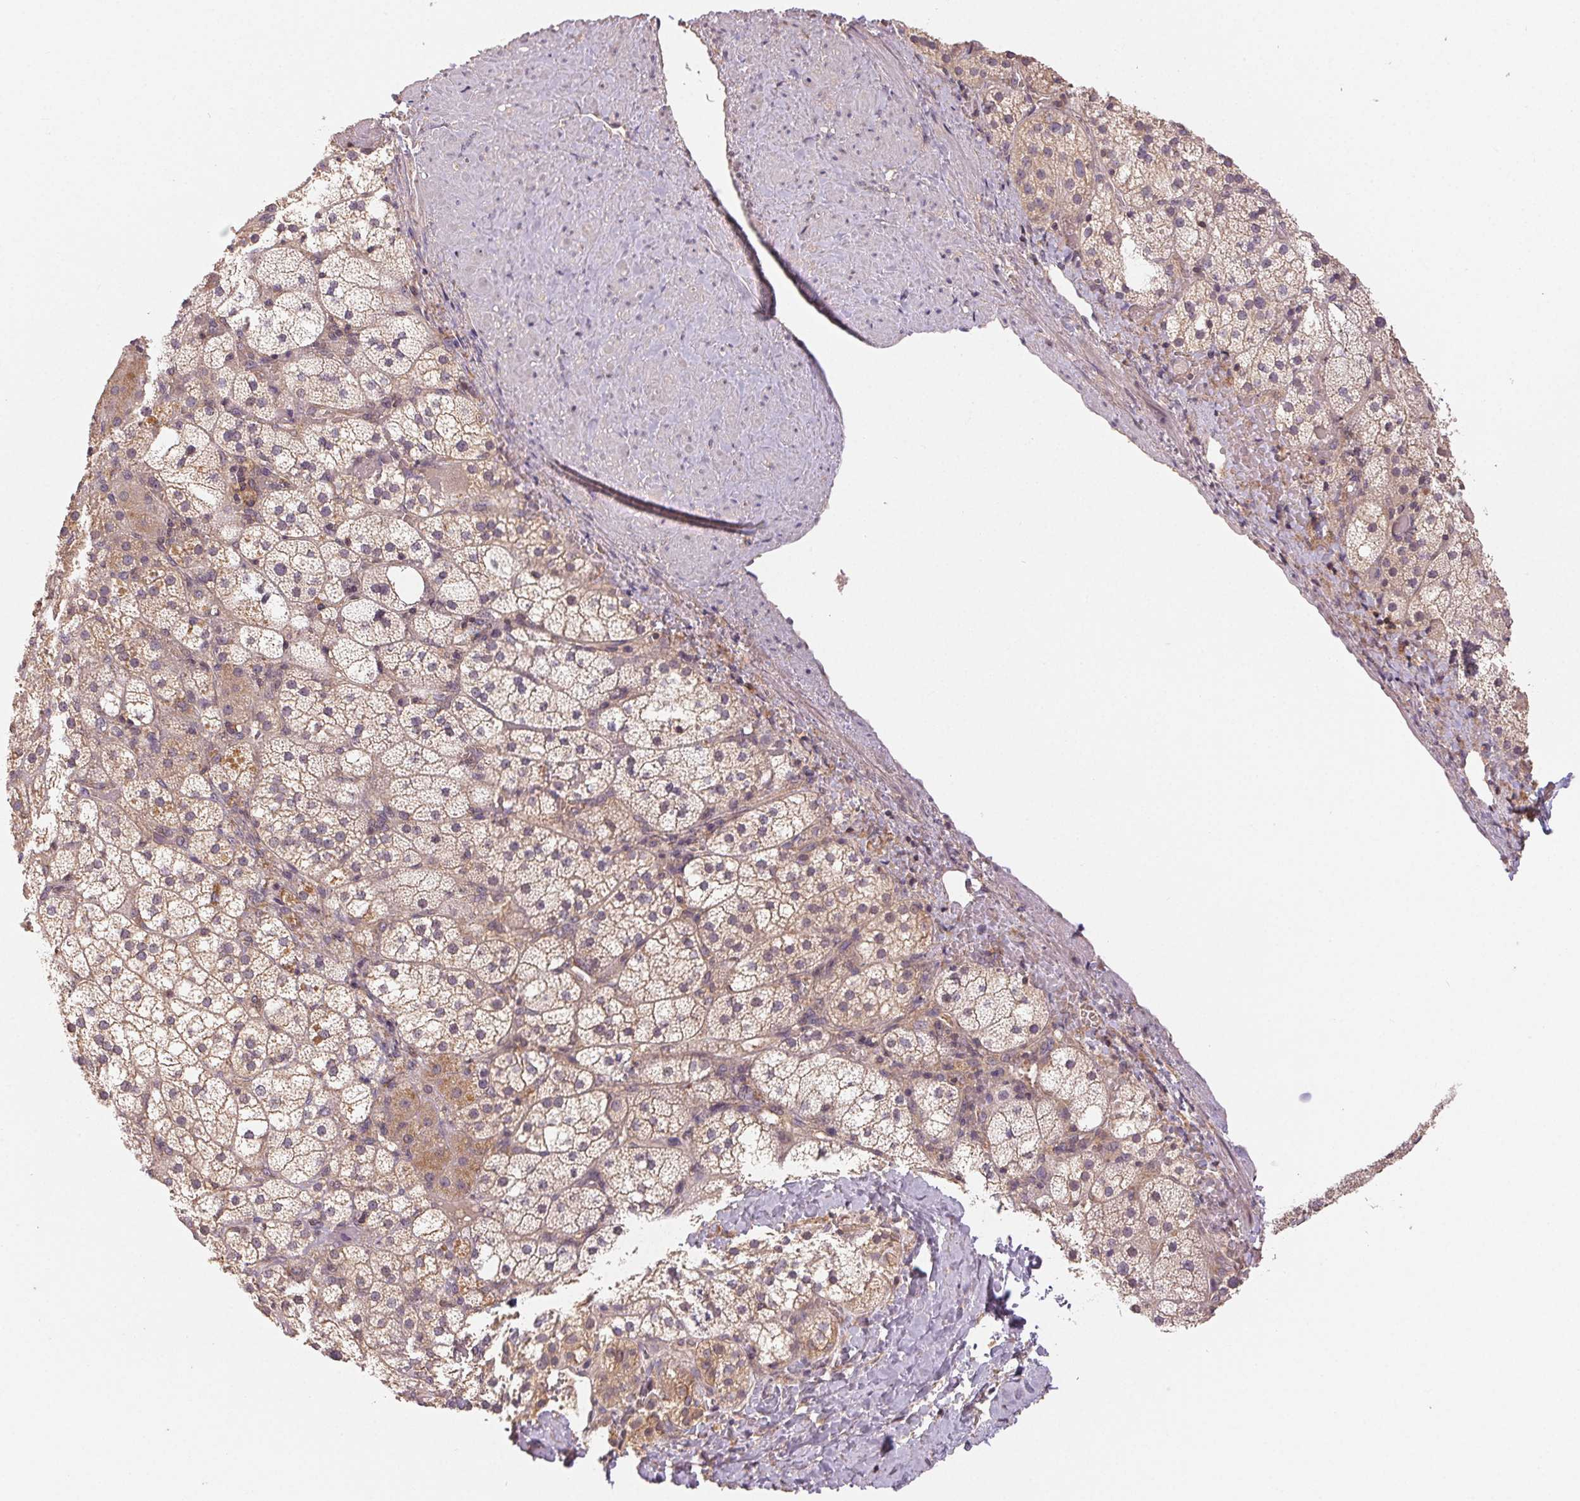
{"staining": {"intensity": "weak", "quantity": "25%-75%", "location": "cytoplasmic/membranous"}, "tissue": "adrenal gland", "cell_type": "Glandular cells", "image_type": "normal", "snomed": [{"axis": "morphology", "description": "Normal tissue, NOS"}, {"axis": "topography", "description": "Adrenal gland"}], "caption": "Immunohistochemistry (IHC) (DAB) staining of benign adrenal gland reveals weak cytoplasmic/membranous protein staining in approximately 25%-75% of glandular cells.", "gene": "MAPKAPK2", "patient": {"sex": "male", "age": 53}}